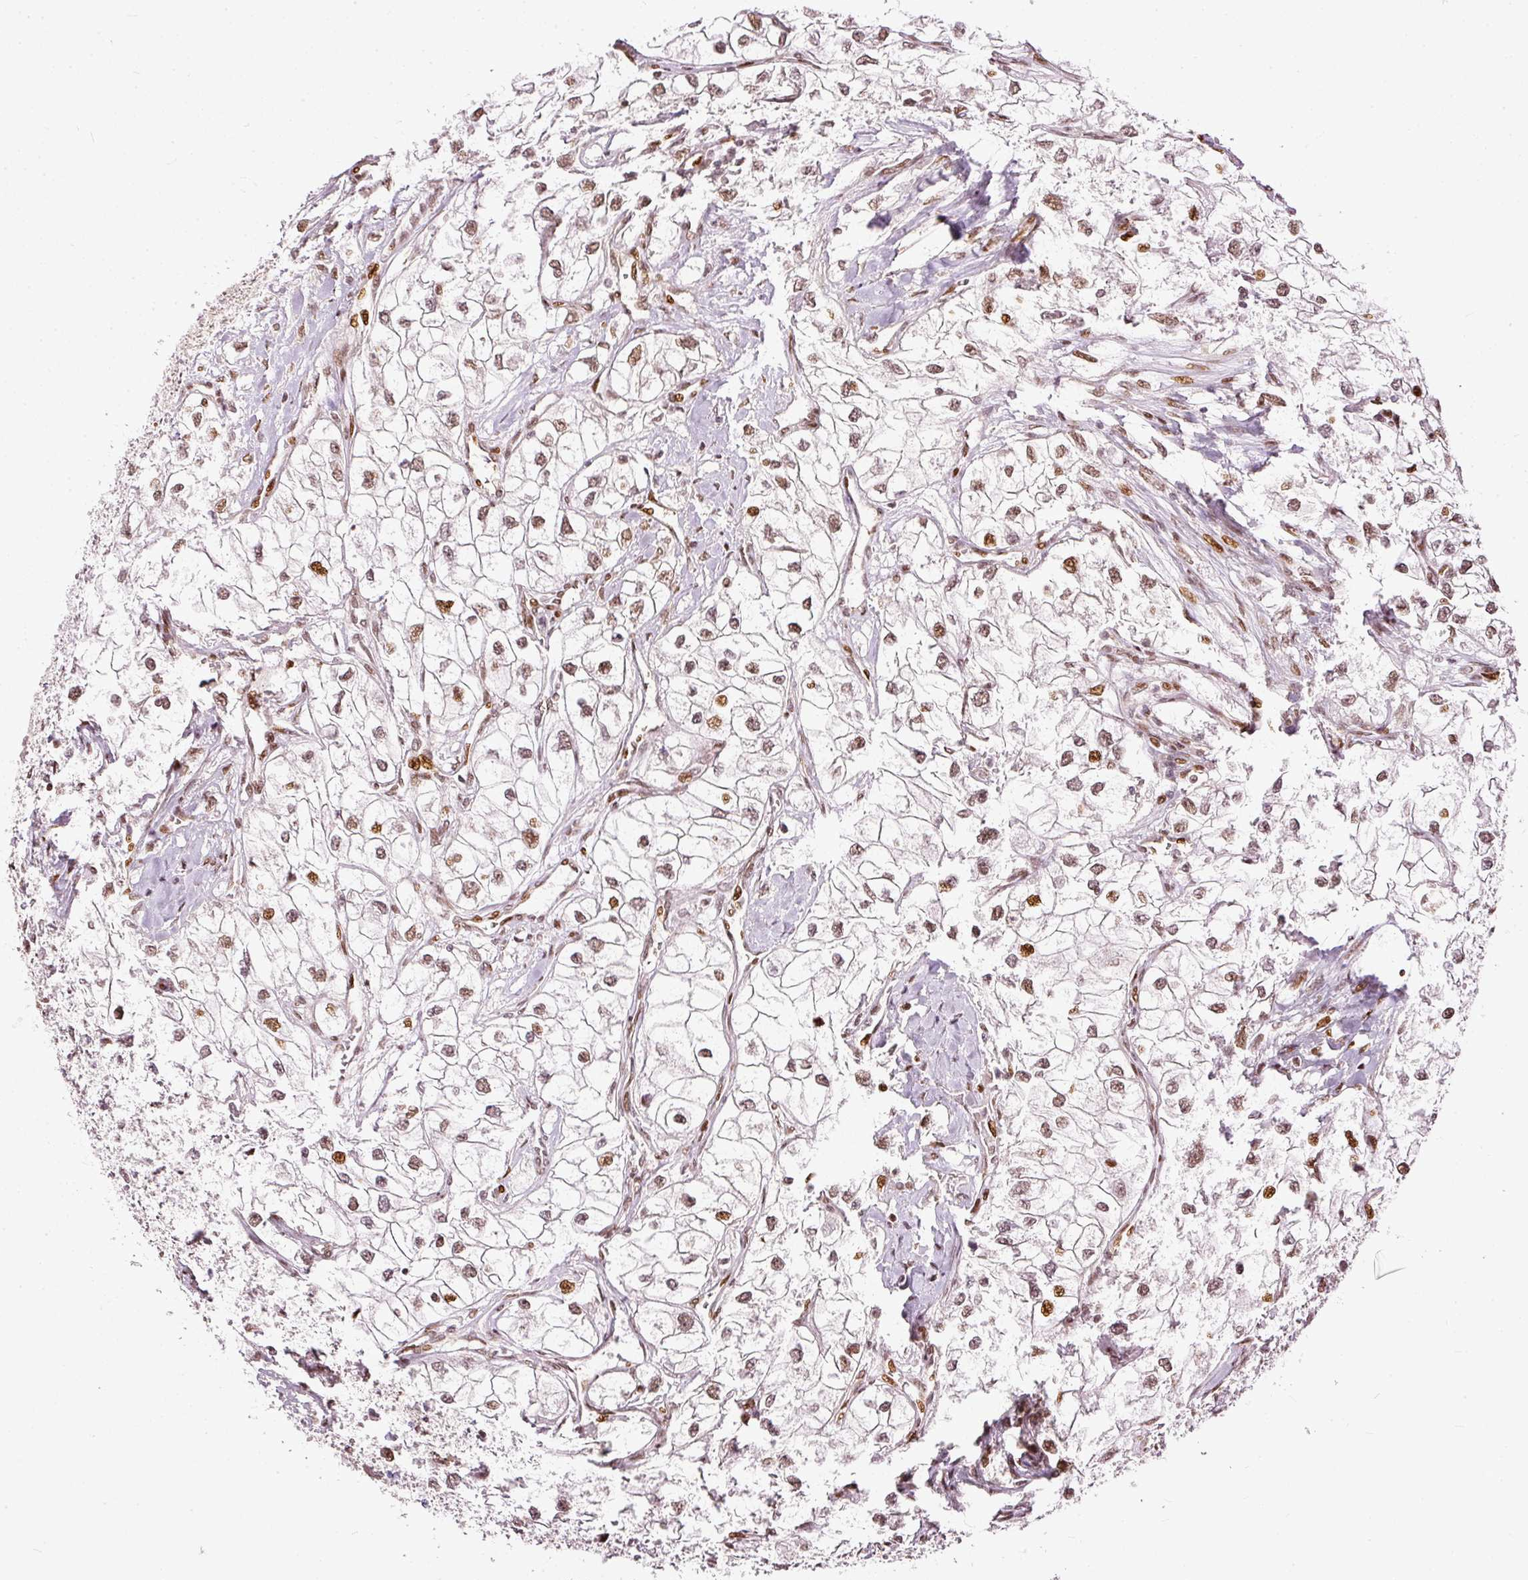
{"staining": {"intensity": "moderate", "quantity": "25%-75%", "location": "nuclear"}, "tissue": "renal cancer", "cell_type": "Tumor cells", "image_type": "cancer", "snomed": [{"axis": "morphology", "description": "Adenocarcinoma, NOS"}, {"axis": "topography", "description": "Kidney"}], "caption": "There is medium levels of moderate nuclear staining in tumor cells of renal cancer (adenocarcinoma), as demonstrated by immunohistochemical staining (brown color).", "gene": "ZNF778", "patient": {"sex": "male", "age": 59}}